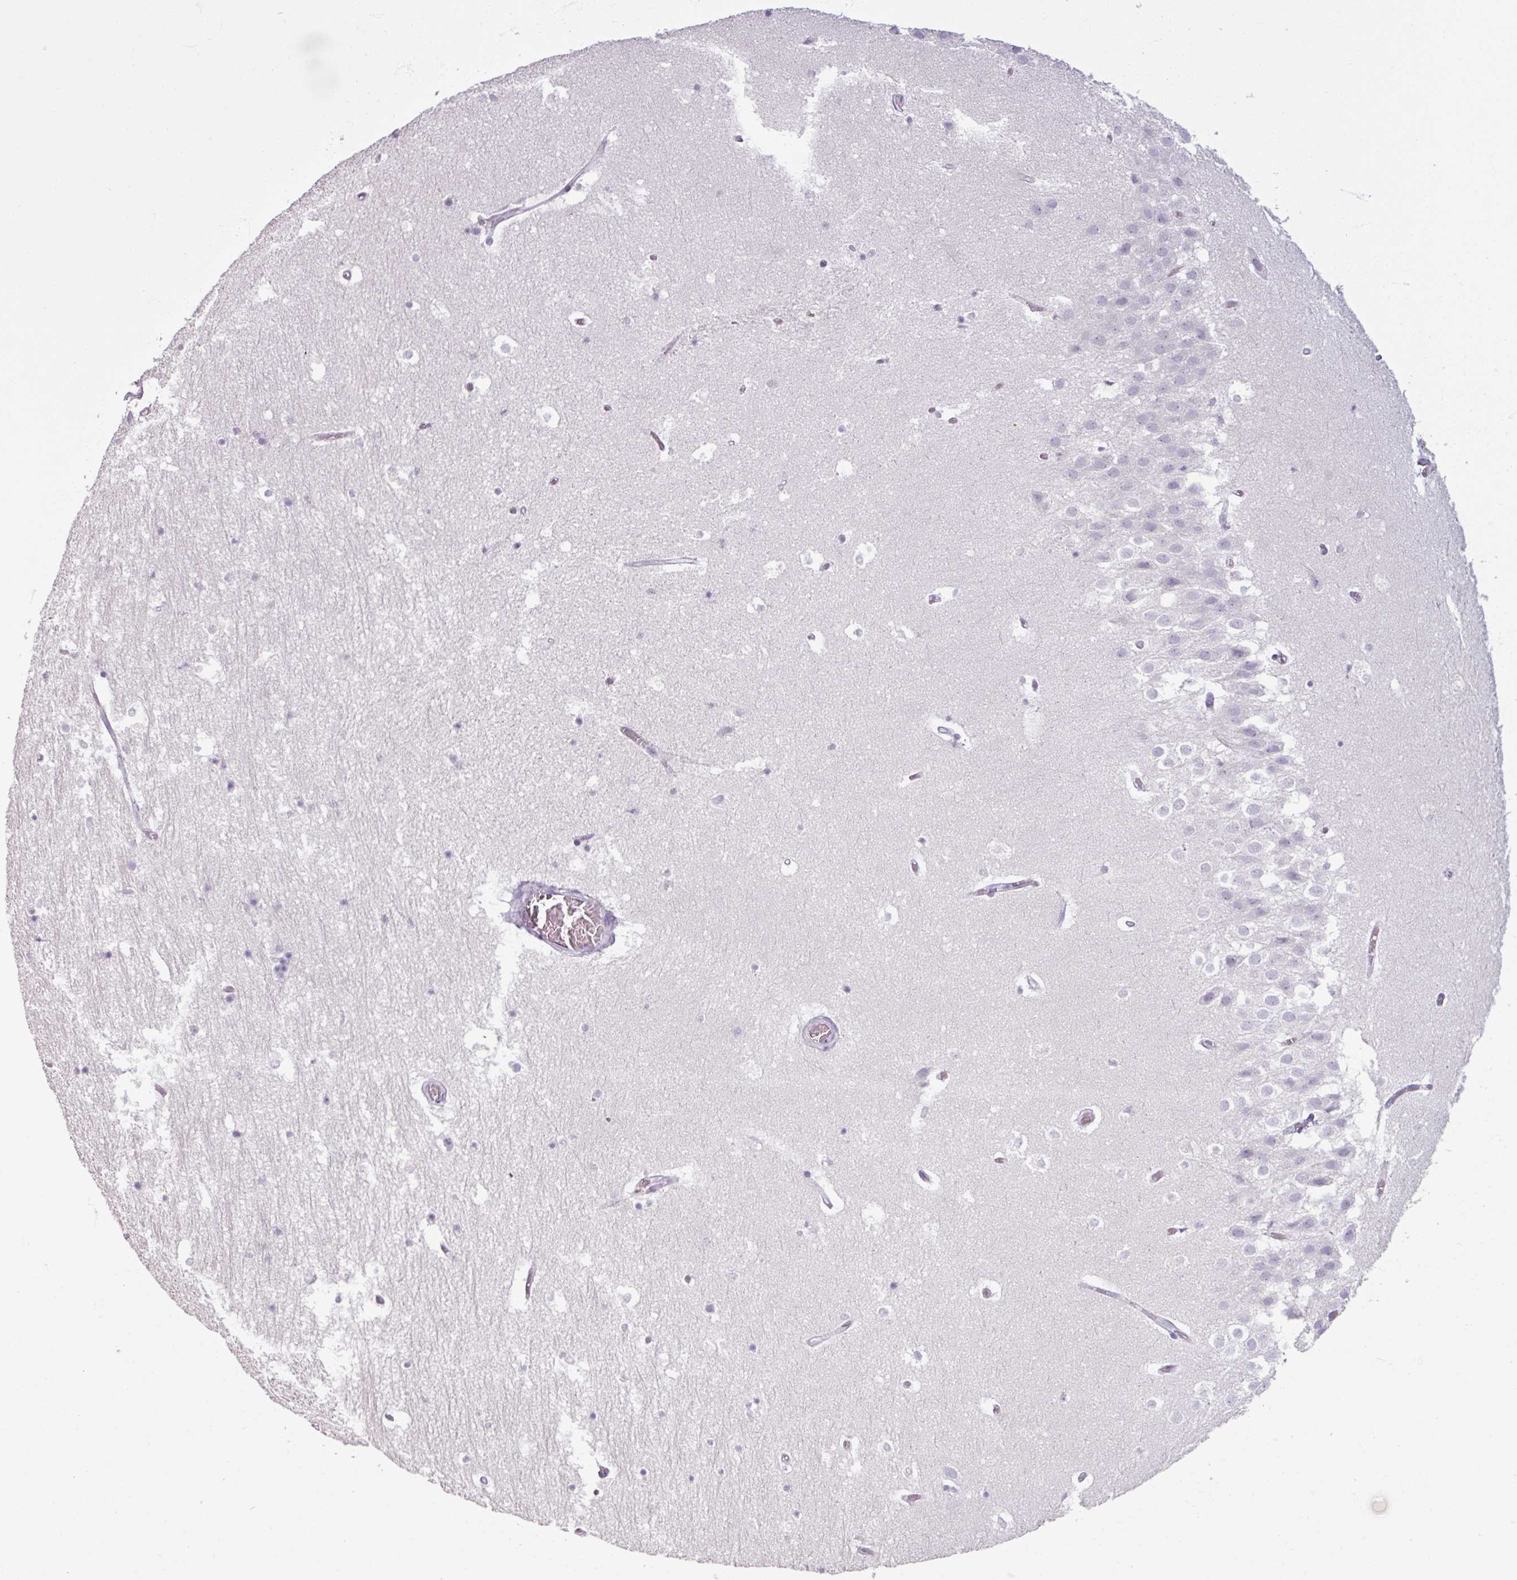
{"staining": {"intensity": "negative", "quantity": "none", "location": "none"}, "tissue": "hippocampus", "cell_type": "Glial cells", "image_type": "normal", "snomed": [{"axis": "morphology", "description": "Normal tissue, NOS"}, {"axis": "topography", "description": "Hippocampus"}], "caption": "The photomicrograph demonstrates no staining of glial cells in normal hippocampus. (Brightfield microscopy of DAB (3,3'-diaminobenzidine) immunohistochemistry at high magnification).", "gene": "SLC27A5", "patient": {"sex": "female", "age": 52}}